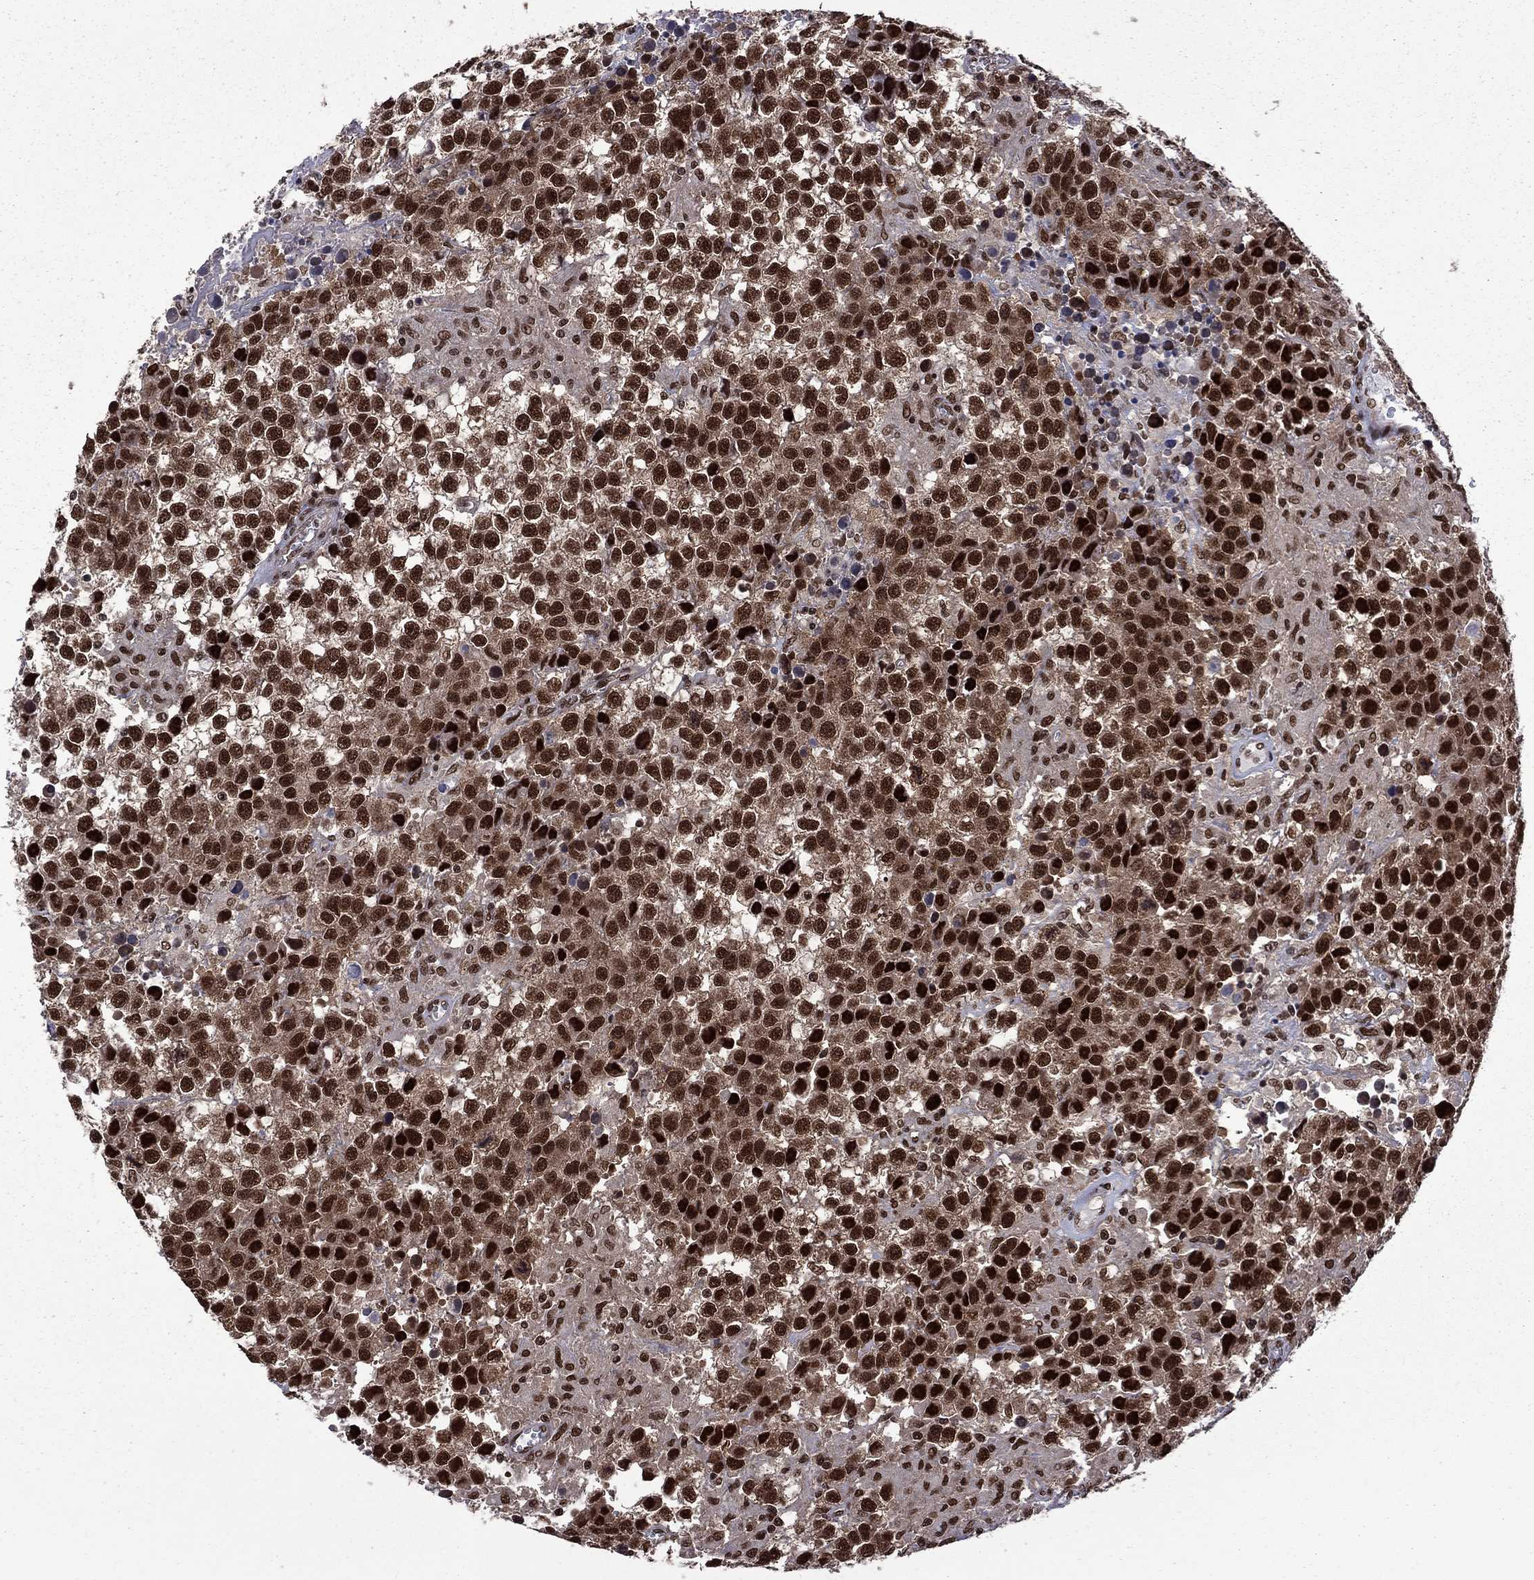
{"staining": {"intensity": "strong", "quantity": ">75%", "location": "nuclear"}, "tissue": "testis cancer", "cell_type": "Tumor cells", "image_type": "cancer", "snomed": [{"axis": "morphology", "description": "Seminoma, NOS"}, {"axis": "topography", "description": "Testis"}], "caption": "The photomicrograph exhibits a brown stain indicating the presence of a protein in the nuclear of tumor cells in testis cancer.", "gene": "MED25", "patient": {"sex": "male", "age": 43}}